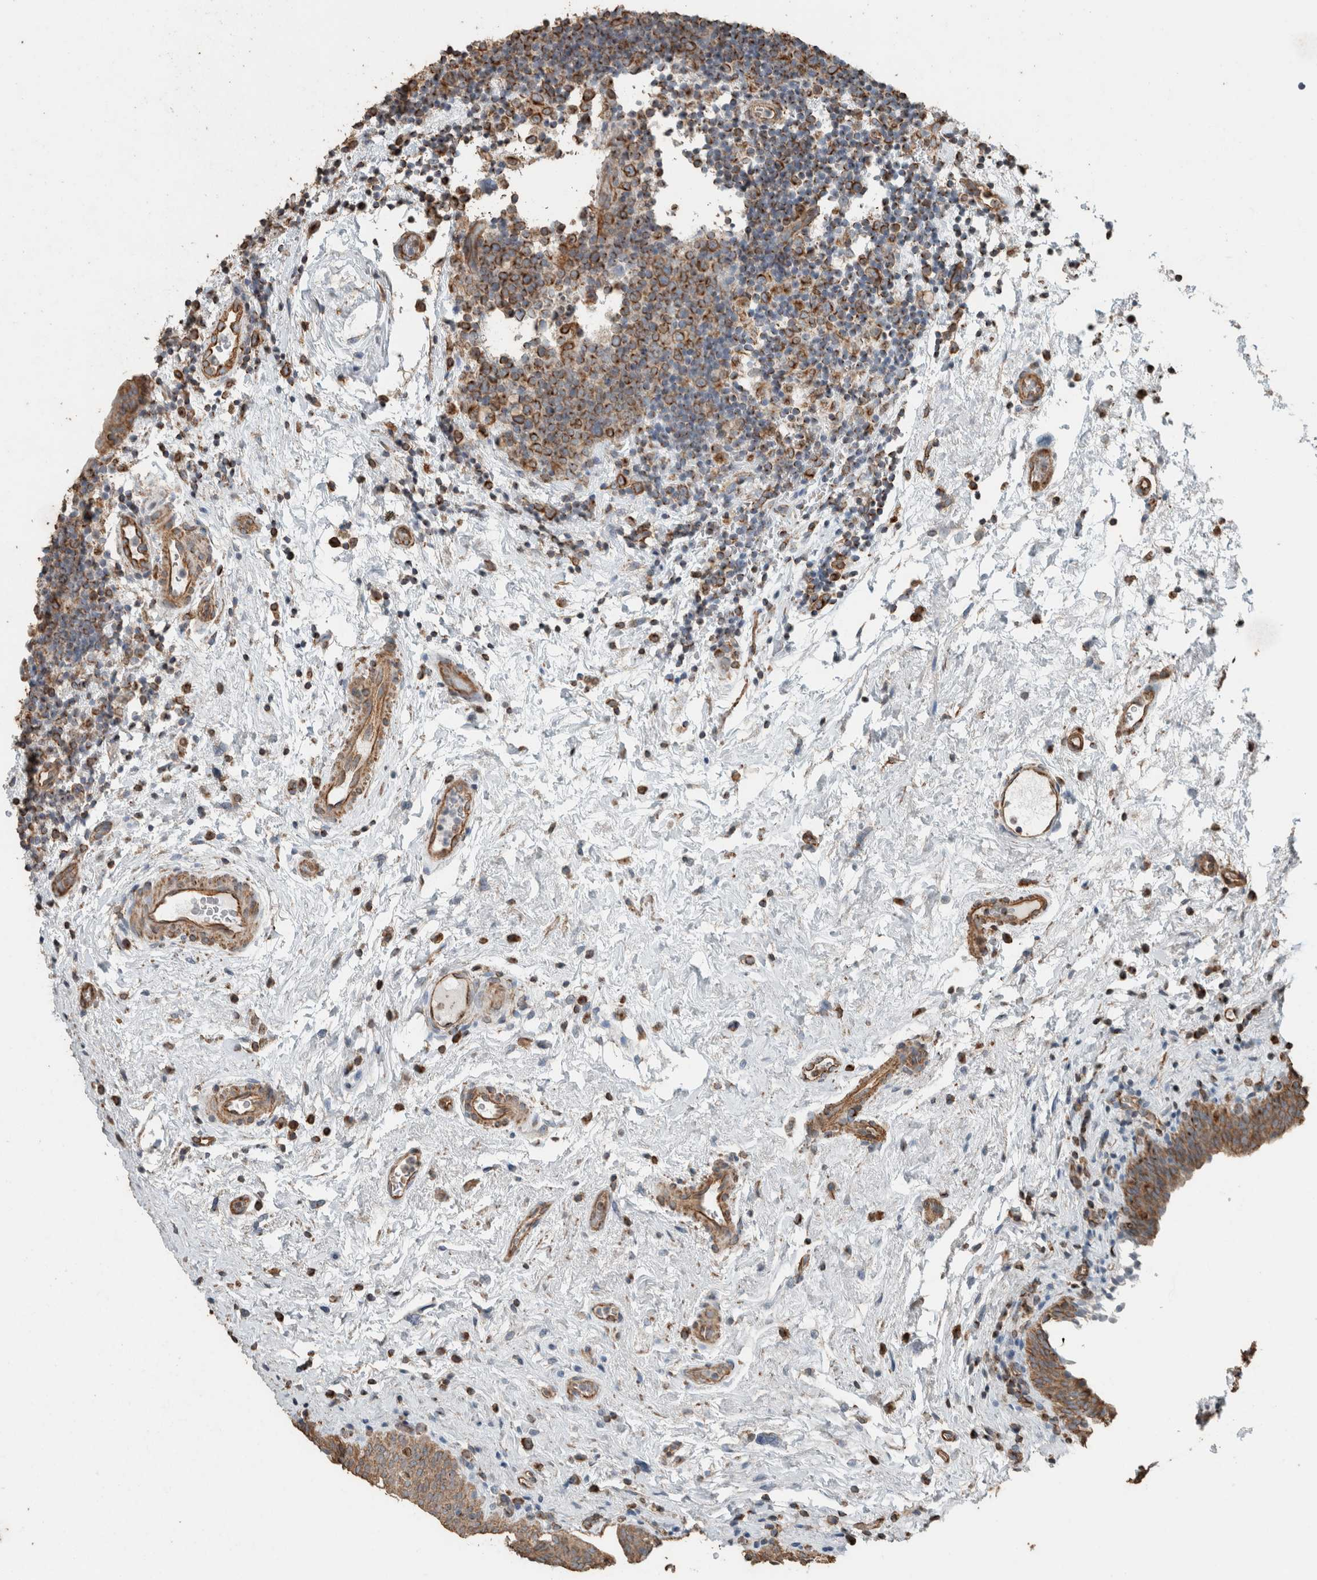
{"staining": {"intensity": "moderate", "quantity": ">75%", "location": "cytoplasmic/membranous"}, "tissue": "urinary bladder", "cell_type": "Urothelial cells", "image_type": "normal", "snomed": [{"axis": "morphology", "description": "Normal tissue, NOS"}, {"axis": "topography", "description": "Urinary bladder"}], "caption": "Moderate cytoplasmic/membranous staining for a protein is appreciated in about >75% of urothelial cells of benign urinary bladder using IHC.", "gene": "ACVR2B", "patient": {"sex": "male", "age": 83}}